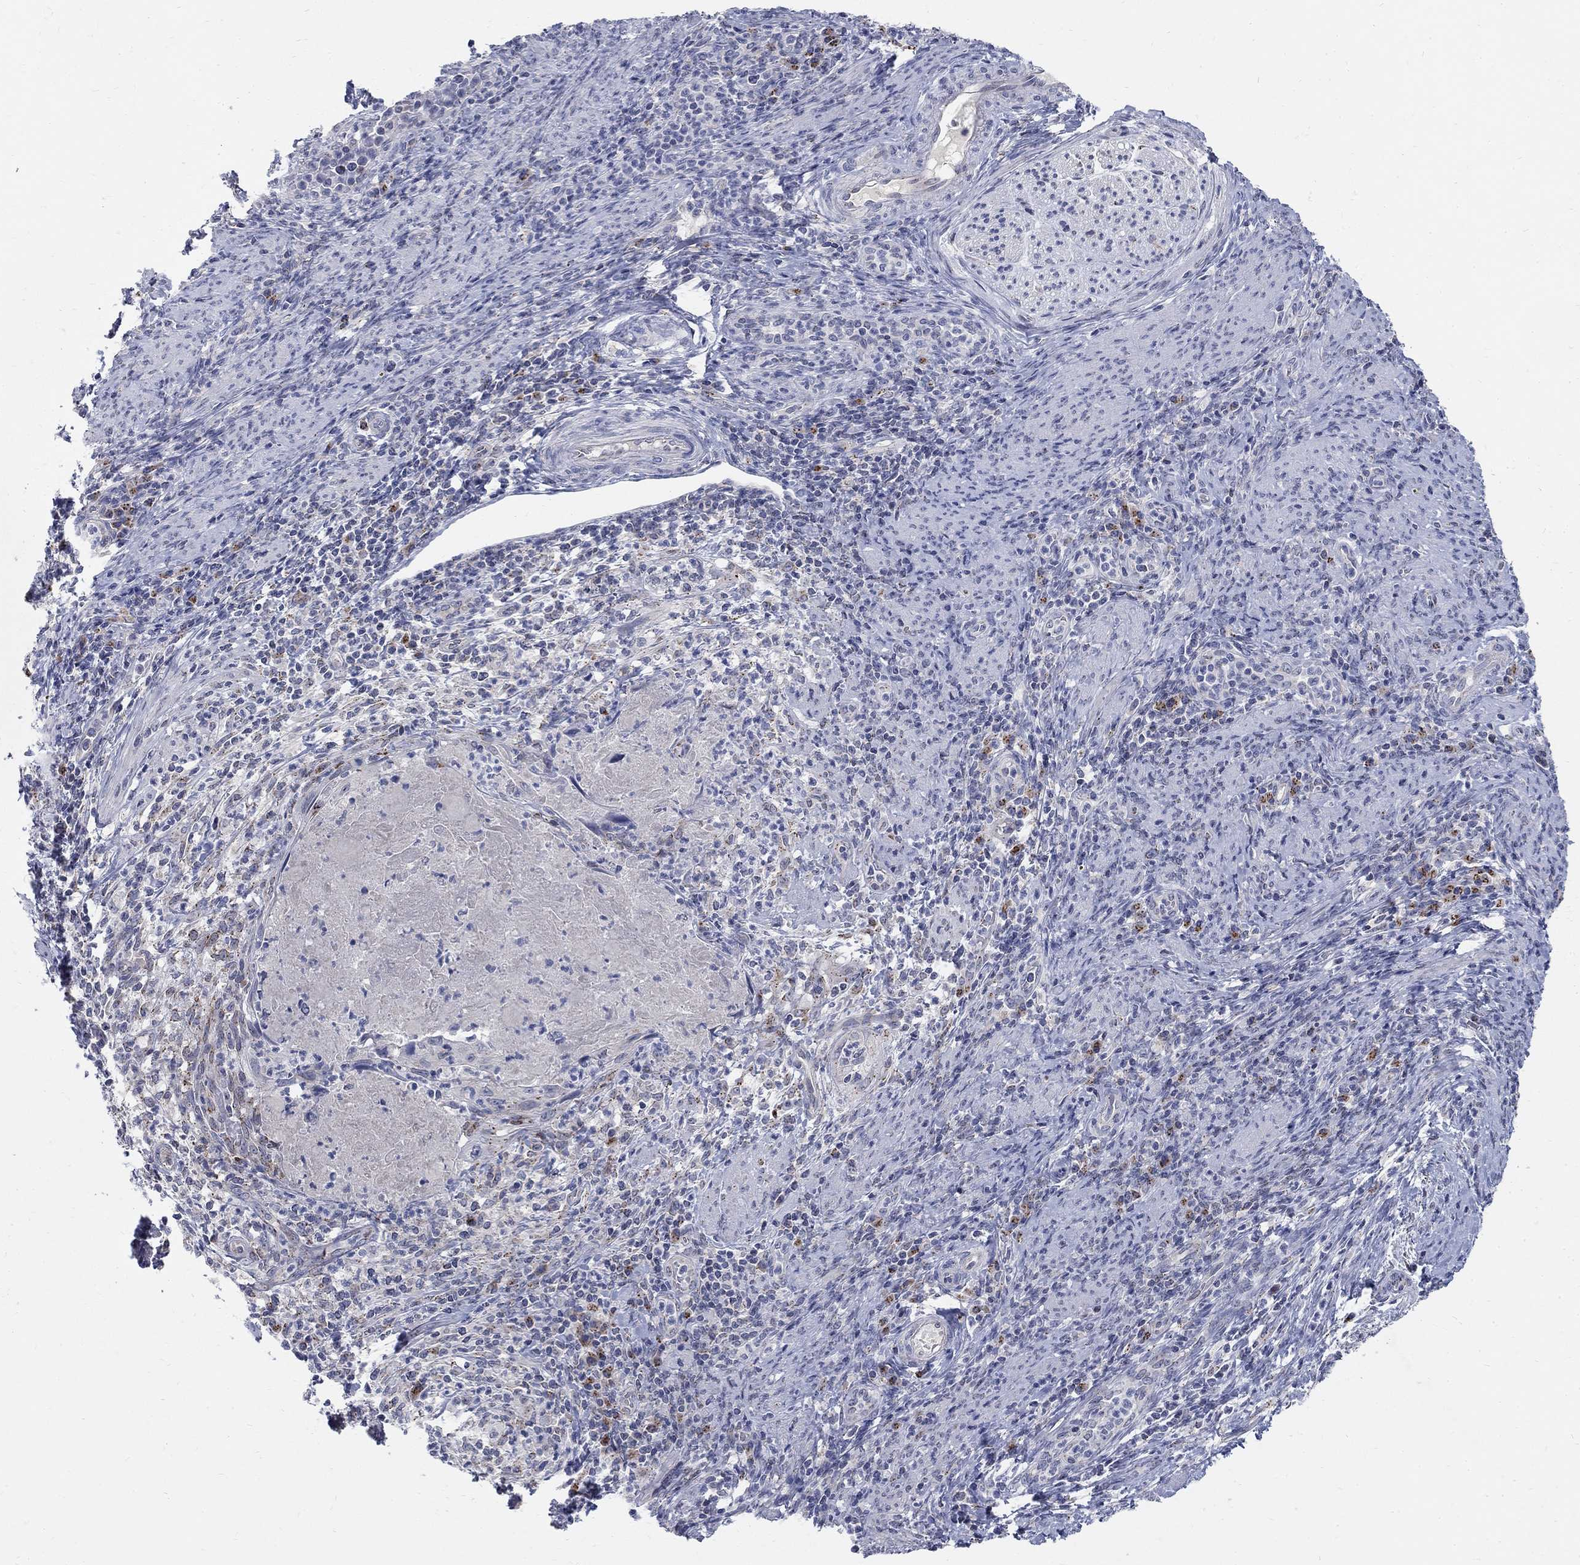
{"staining": {"intensity": "negative", "quantity": "none", "location": "none"}, "tissue": "cervical cancer", "cell_type": "Tumor cells", "image_type": "cancer", "snomed": [{"axis": "morphology", "description": "Squamous cell carcinoma, NOS"}, {"axis": "topography", "description": "Cervix"}], "caption": "This is an immunohistochemistry image of human cervical cancer (squamous cell carcinoma). There is no staining in tumor cells.", "gene": "PANK3", "patient": {"sex": "female", "age": 26}}